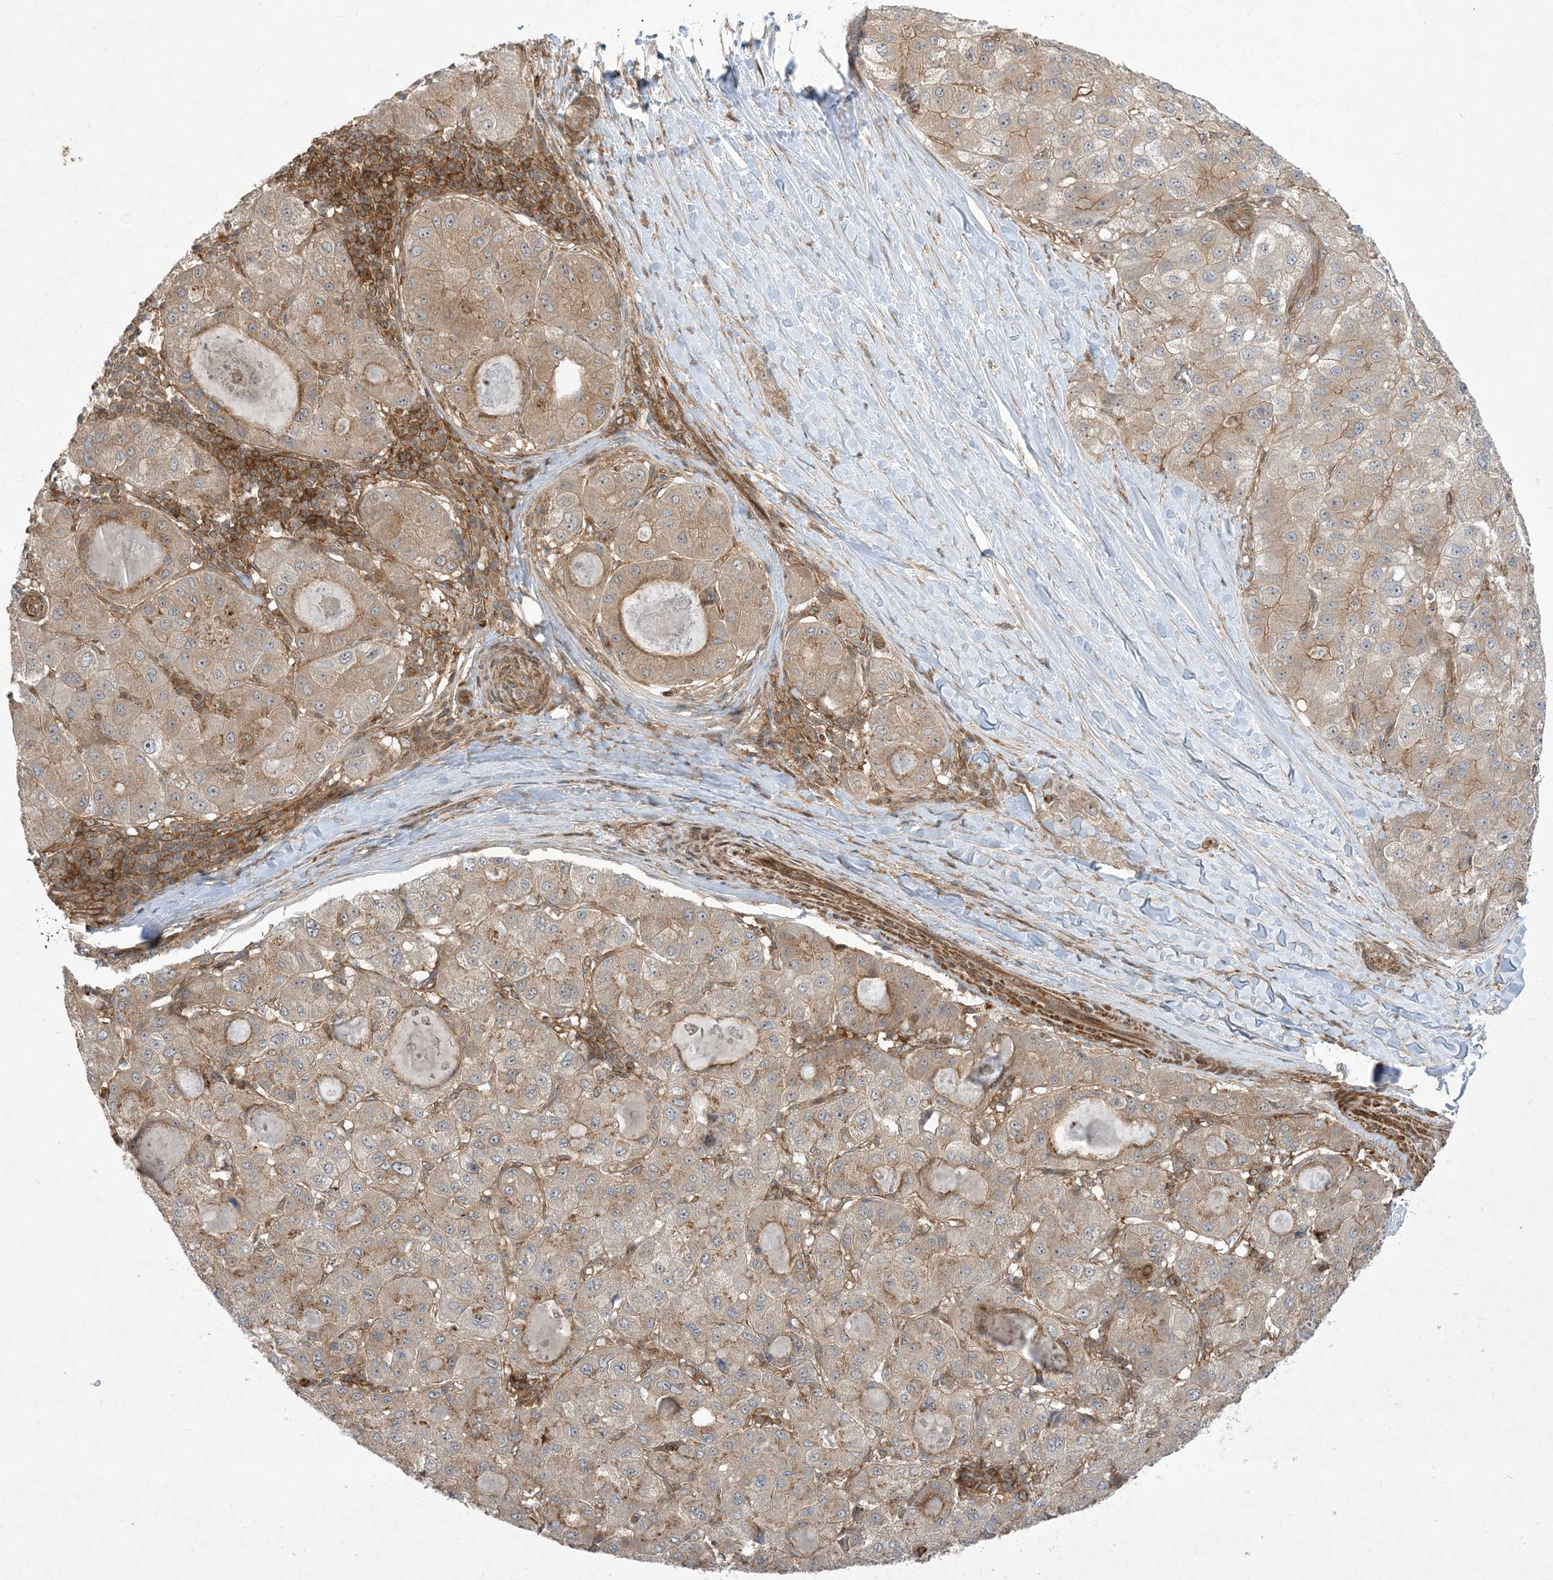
{"staining": {"intensity": "weak", "quantity": ">75%", "location": "cytoplasmic/membranous"}, "tissue": "liver cancer", "cell_type": "Tumor cells", "image_type": "cancer", "snomed": [{"axis": "morphology", "description": "Carcinoma, Hepatocellular, NOS"}, {"axis": "topography", "description": "Liver"}], "caption": "Brown immunohistochemical staining in human liver cancer exhibits weak cytoplasmic/membranous staining in approximately >75% of tumor cells.", "gene": "SOGA3", "patient": {"sex": "male", "age": 80}}